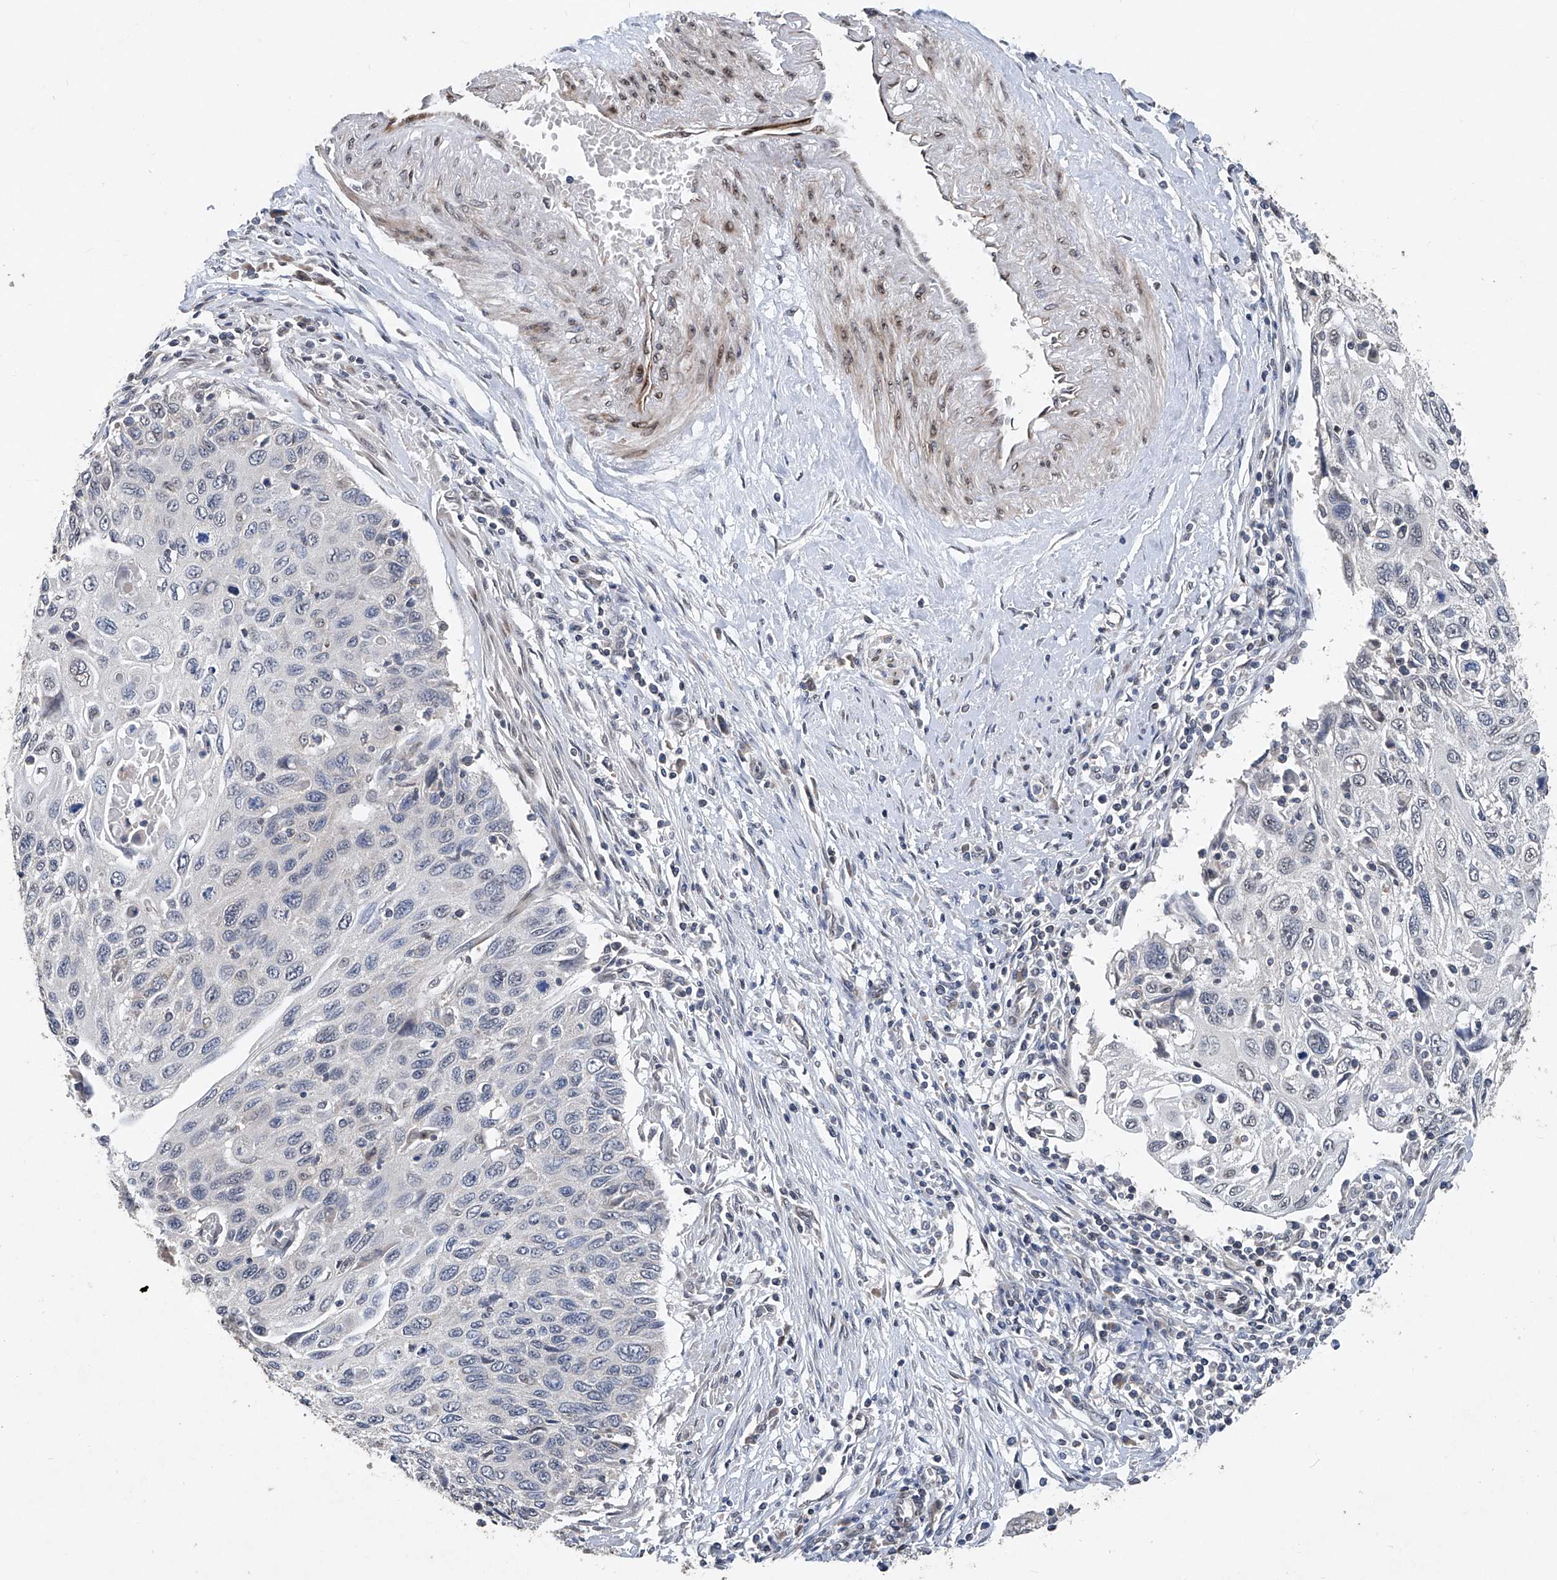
{"staining": {"intensity": "negative", "quantity": "none", "location": "none"}, "tissue": "cervical cancer", "cell_type": "Tumor cells", "image_type": "cancer", "snomed": [{"axis": "morphology", "description": "Squamous cell carcinoma, NOS"}, {"axis": "topography", "description": "Cervix"}], "caption": "DAB (3,3'-diaminobenzidine) immunohistochemical staining of human cervical squamous cell carcinoma shows no significant expression in tumor cells. (Immunohistochemistry, brightfield microscopy, high magnification).", "gene": "BCKDHB", "patient": {"sex": "female", "age": 70}}